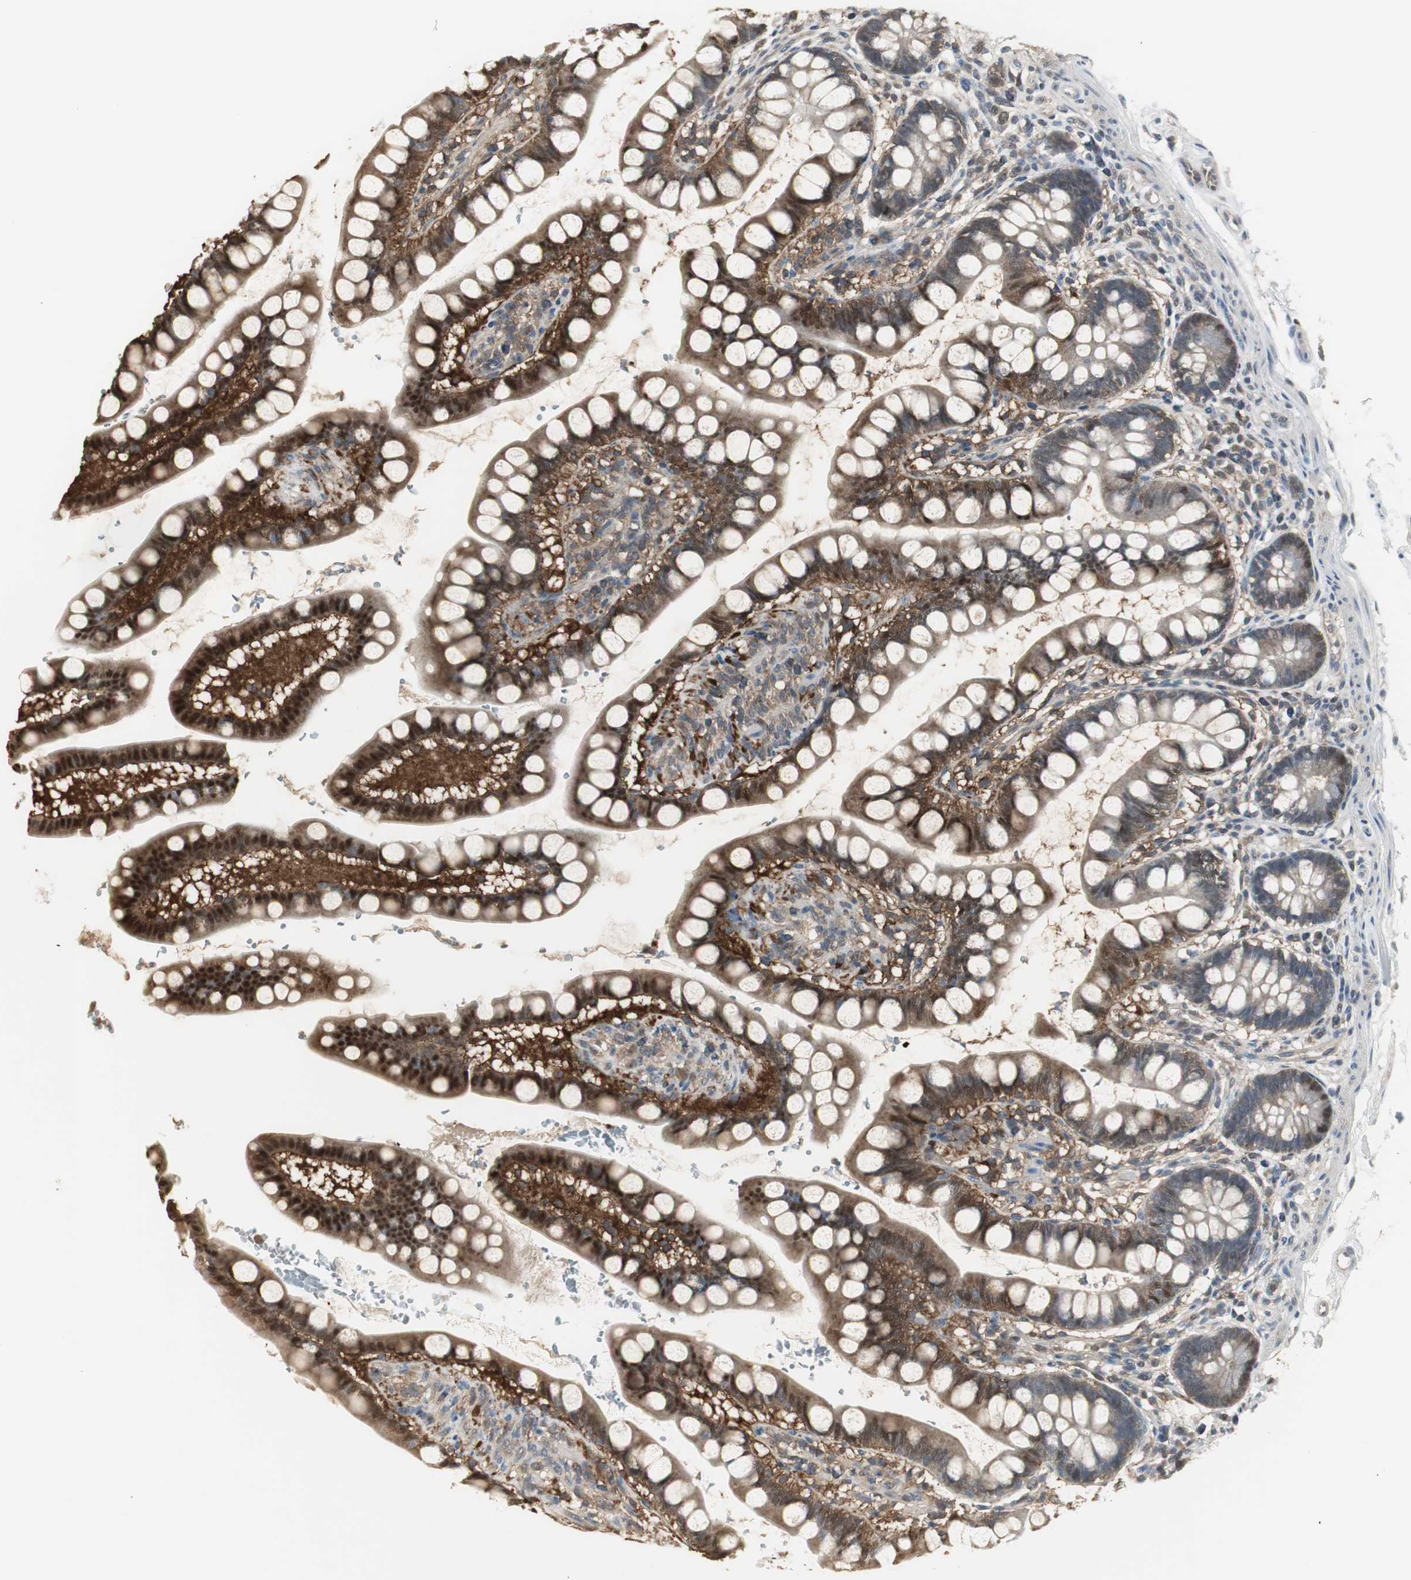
{"staining": {"intensity": "strong", "quantity": ">75%", "location": "cytoplasmic/membranous,nuclear"}, "tissue": "small intestine", "cell_type": "Glandular cells", "image_type": "normal", "snomed": [{"axis": "morphology", "description": "Normal tissue, NOS"}, {"axis": "topography", "description": "Small intestine"}], "caption": "Protein analysis of normal small intestine displays strong cytoplasmic/membranous,nuclear staining in approximately >75% of glandular cells.", "gene": "PLIN3", "patient": {"sex": "female", "age": 58}}